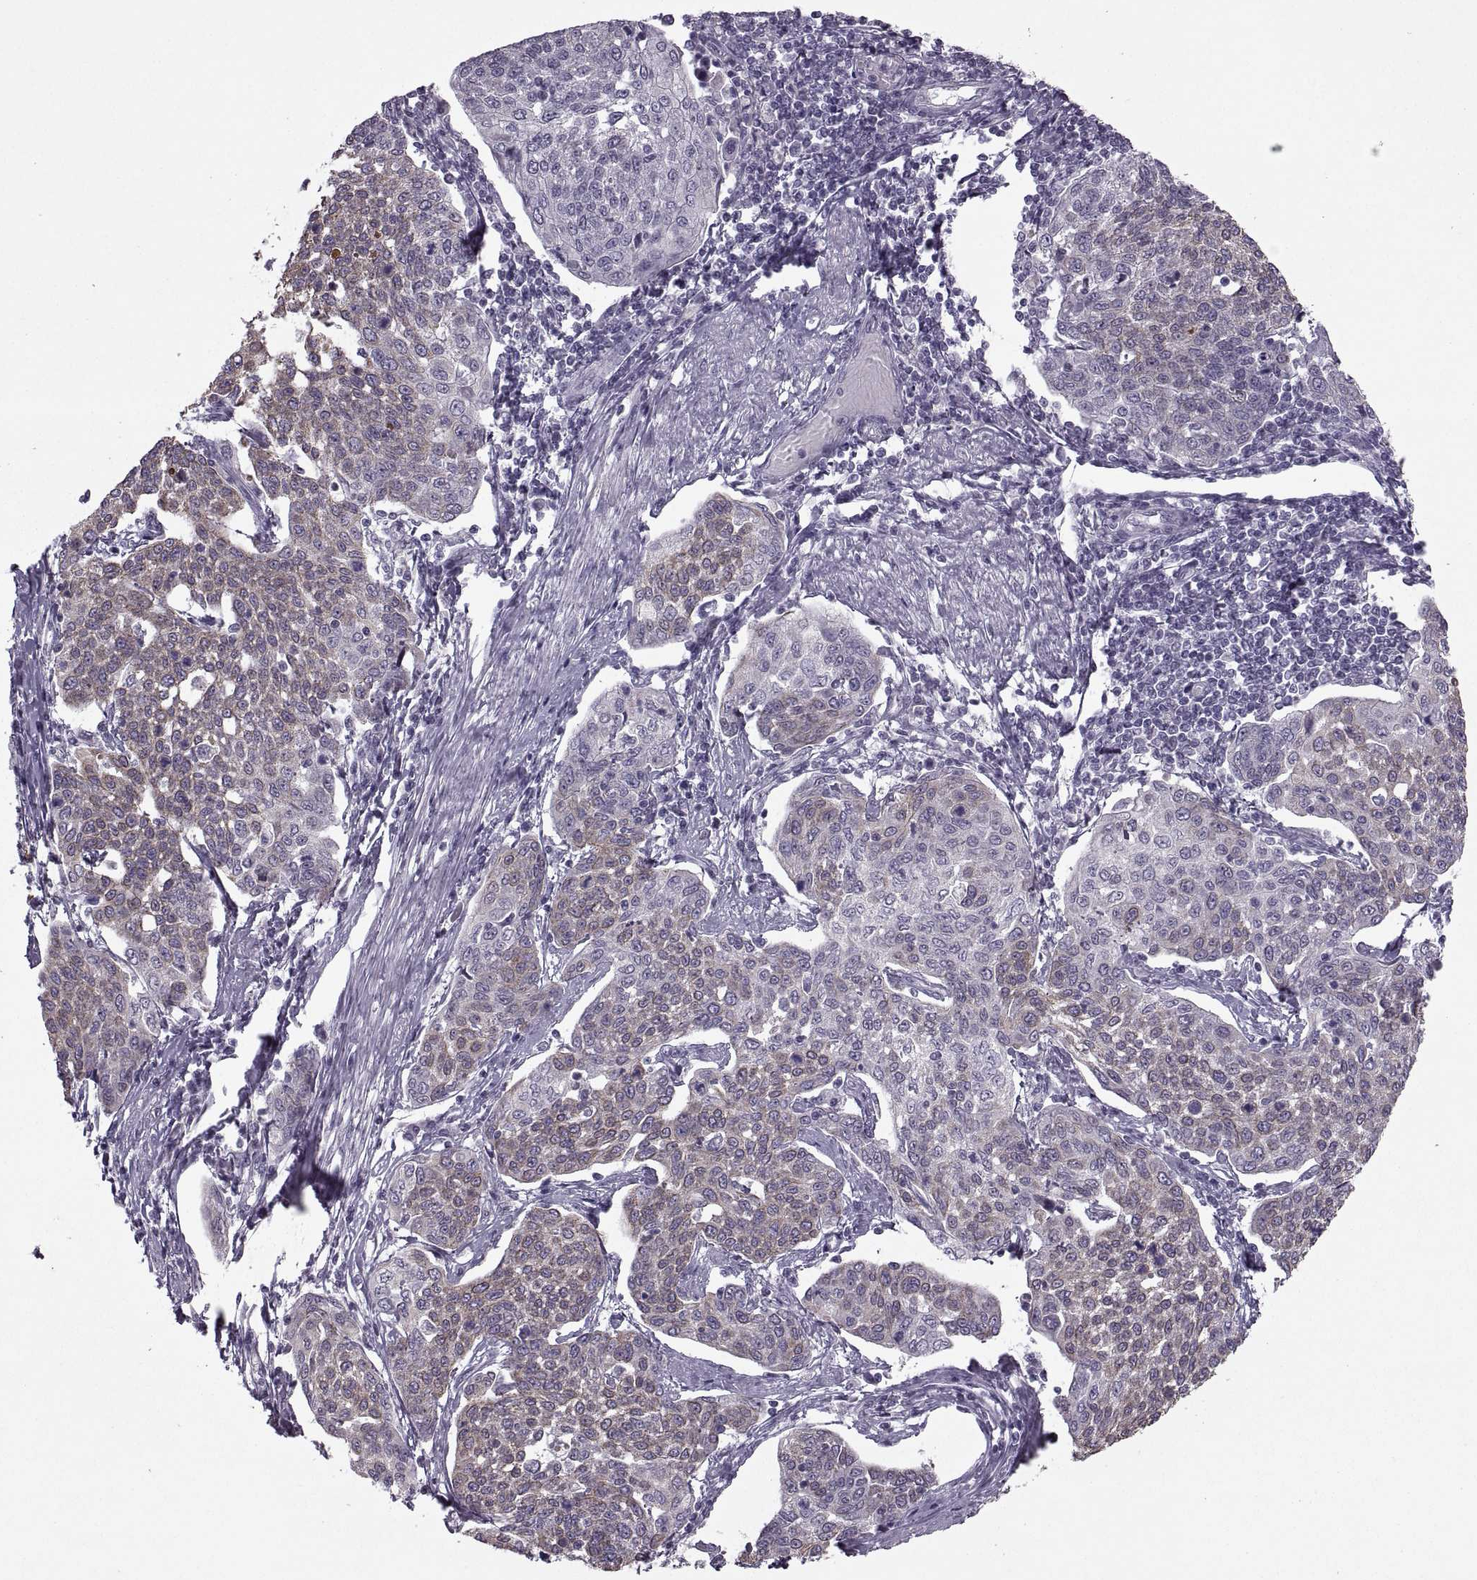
{"staining": {"intensity": "weak", "quantity": "25%-75%", "location": "cytoplasmic/membranous"}, "tissue": "cervical cancer", "cell_type": "Tumor cells", "image_type": "cancer", "snomed": [{"axis": "morphology", "description": "Squamous cell carcinoma, NOS"}, {"axis": "topography", "description": "Cervix"}], "caption": "Cervical cancer (squamous cell carcinoma) stained with DAB (3,3'-diaminobenzidine) immunohistochemistry (IHC) exhibits low levels of weak cytoplasmic/membranous staining in about 25%-75% of tumor cells. The protein of interest is shown in brown color, while the nuclei are stained blue.", "gene": "MGAT4D", "patient": {"sex": "female", "age": 34}}